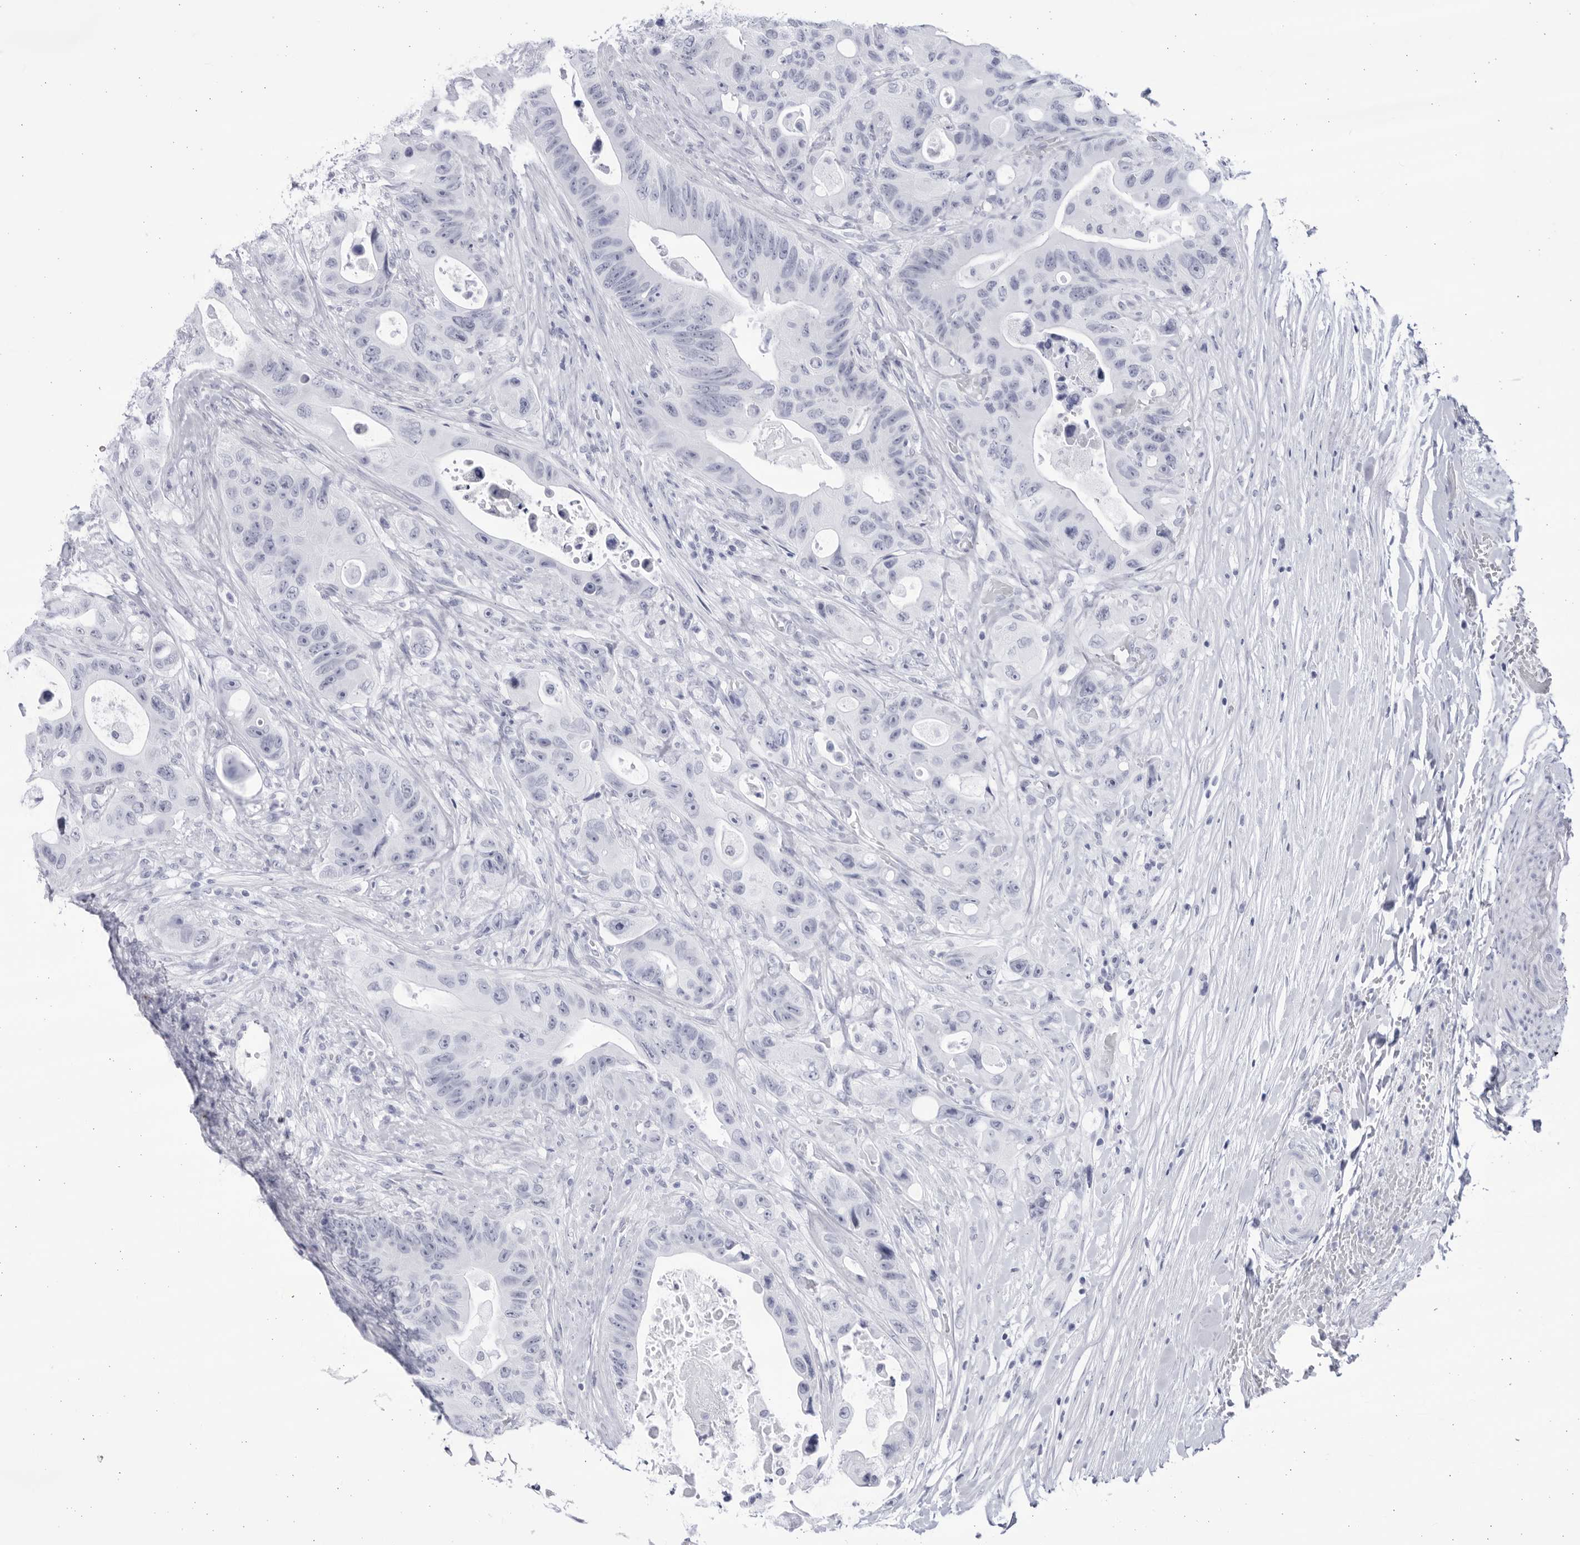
{"staining": {"intensity": "negative", "quantity": "none", "location": "none"}, "tissue": "colorectal cancer", "cell_type": "Tumor cells", "image_type": "cancer", "snomed": [{"axis": "morphology", "description": "Adenocarcinoma, NOS"}, {"axis": "topography", "description": "Colon"}], "caption": "Immunohistochemical staining of human adenocarcinoma (colorectal) reveals no significant staining in tumor cells.", "gene": "CCDC181", "patient": {"sex": "female", "age": 46}}